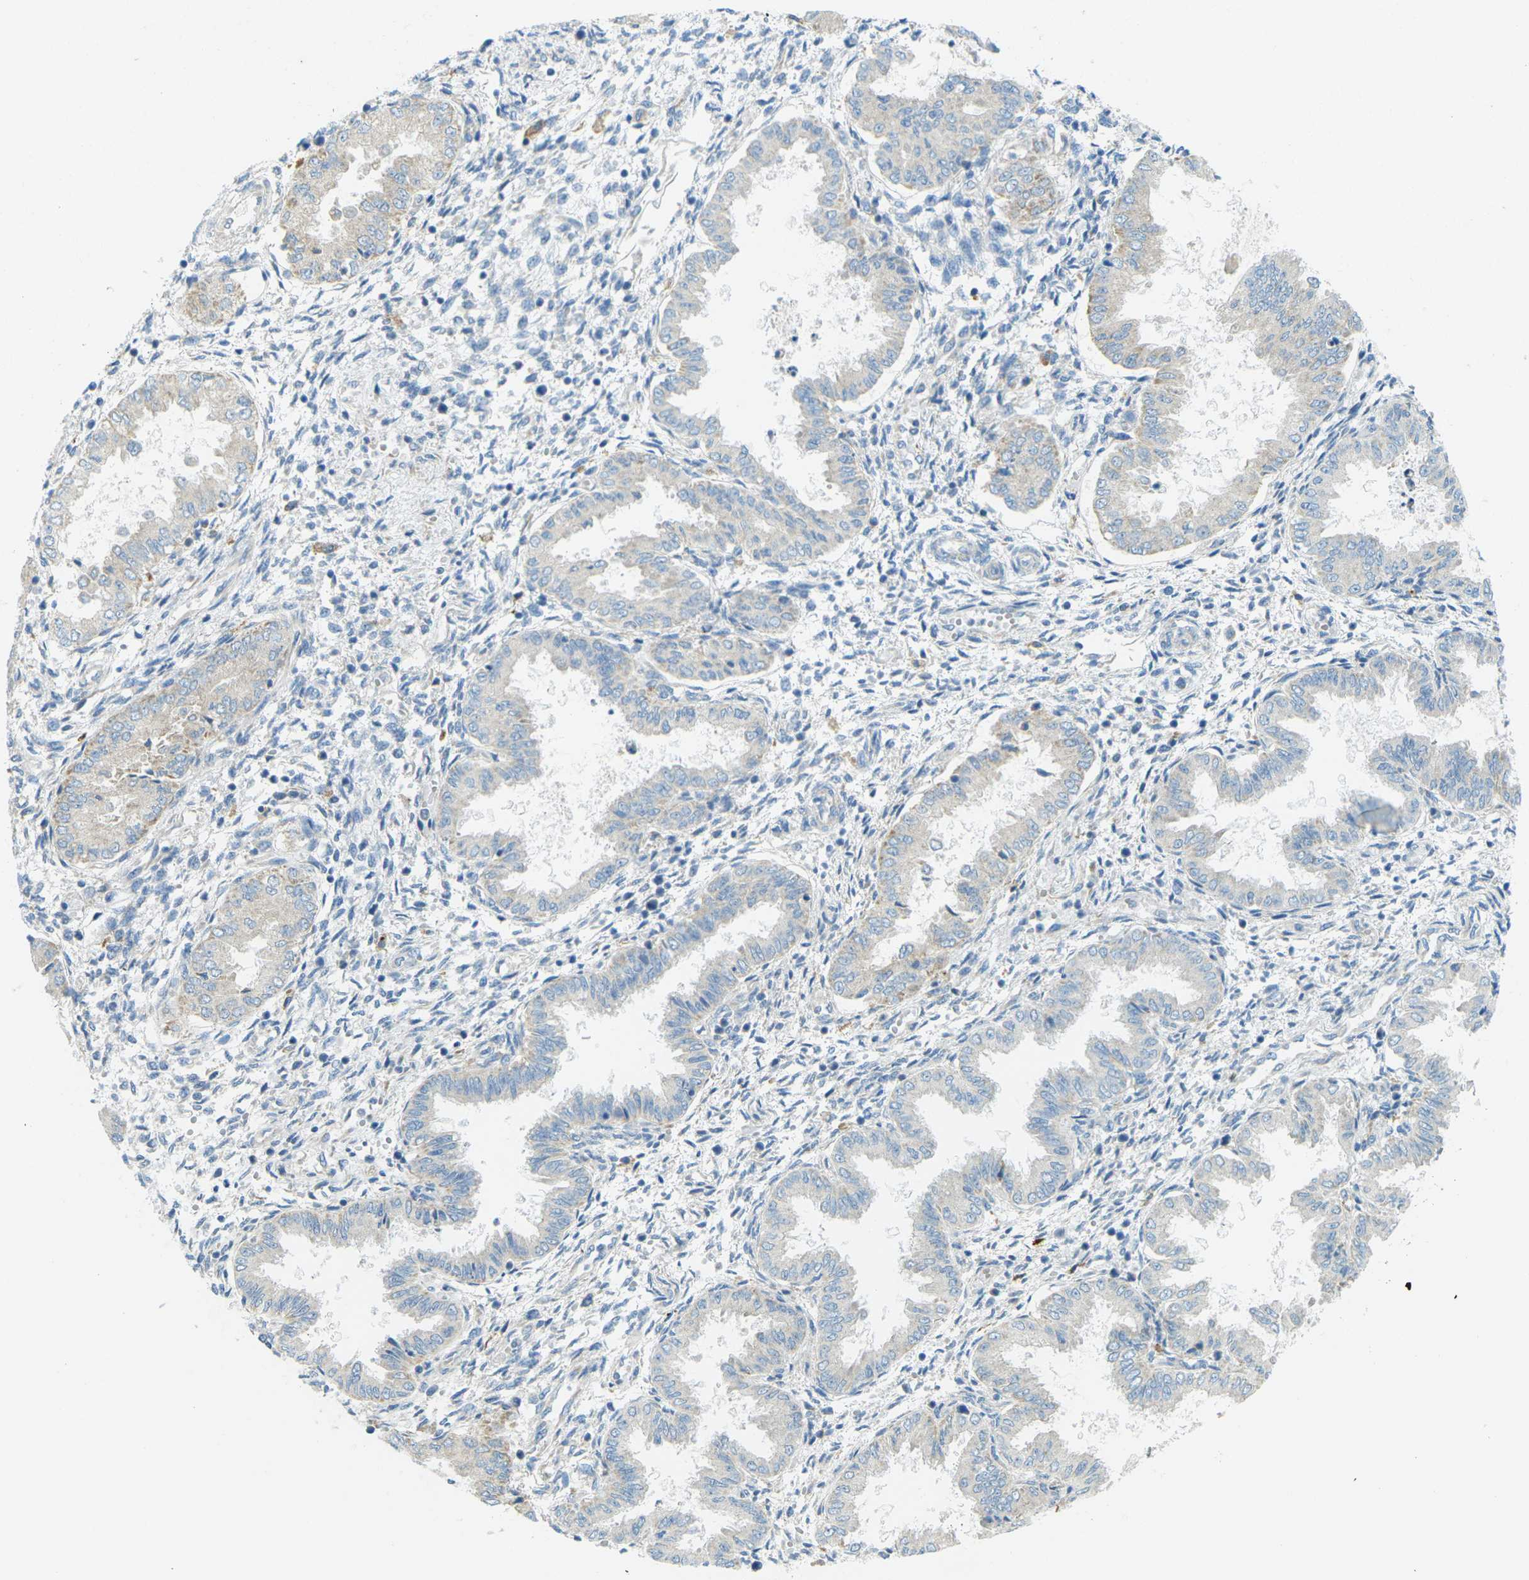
{"staining": {"intensity": "negative", "quantity": "none", "location": "none"}, "tissue": "endometrium", "cell_type": "Cells in endometrial stroma", "image_type": "normal", "snomed": [{"axis": "morphology", "description": "Normal tissue, NOS"}, {"axis": "topography", "description": "Endometrium"}], "caption": "A high-resolution histopathology image shows immunohistochemistry (IHC) staining of benign endometrium, which reveals no significant expression in cells in endometrial stroma. The staining was performed using DAB (3,3'-diaminobenzidine) to visualize the protein expression in brown, while the nuclei were stained in blue with hematoxylin (Magnification: 20x).", "gene": "MYLK4", "patient": {"sex": "female", "age": 33}}